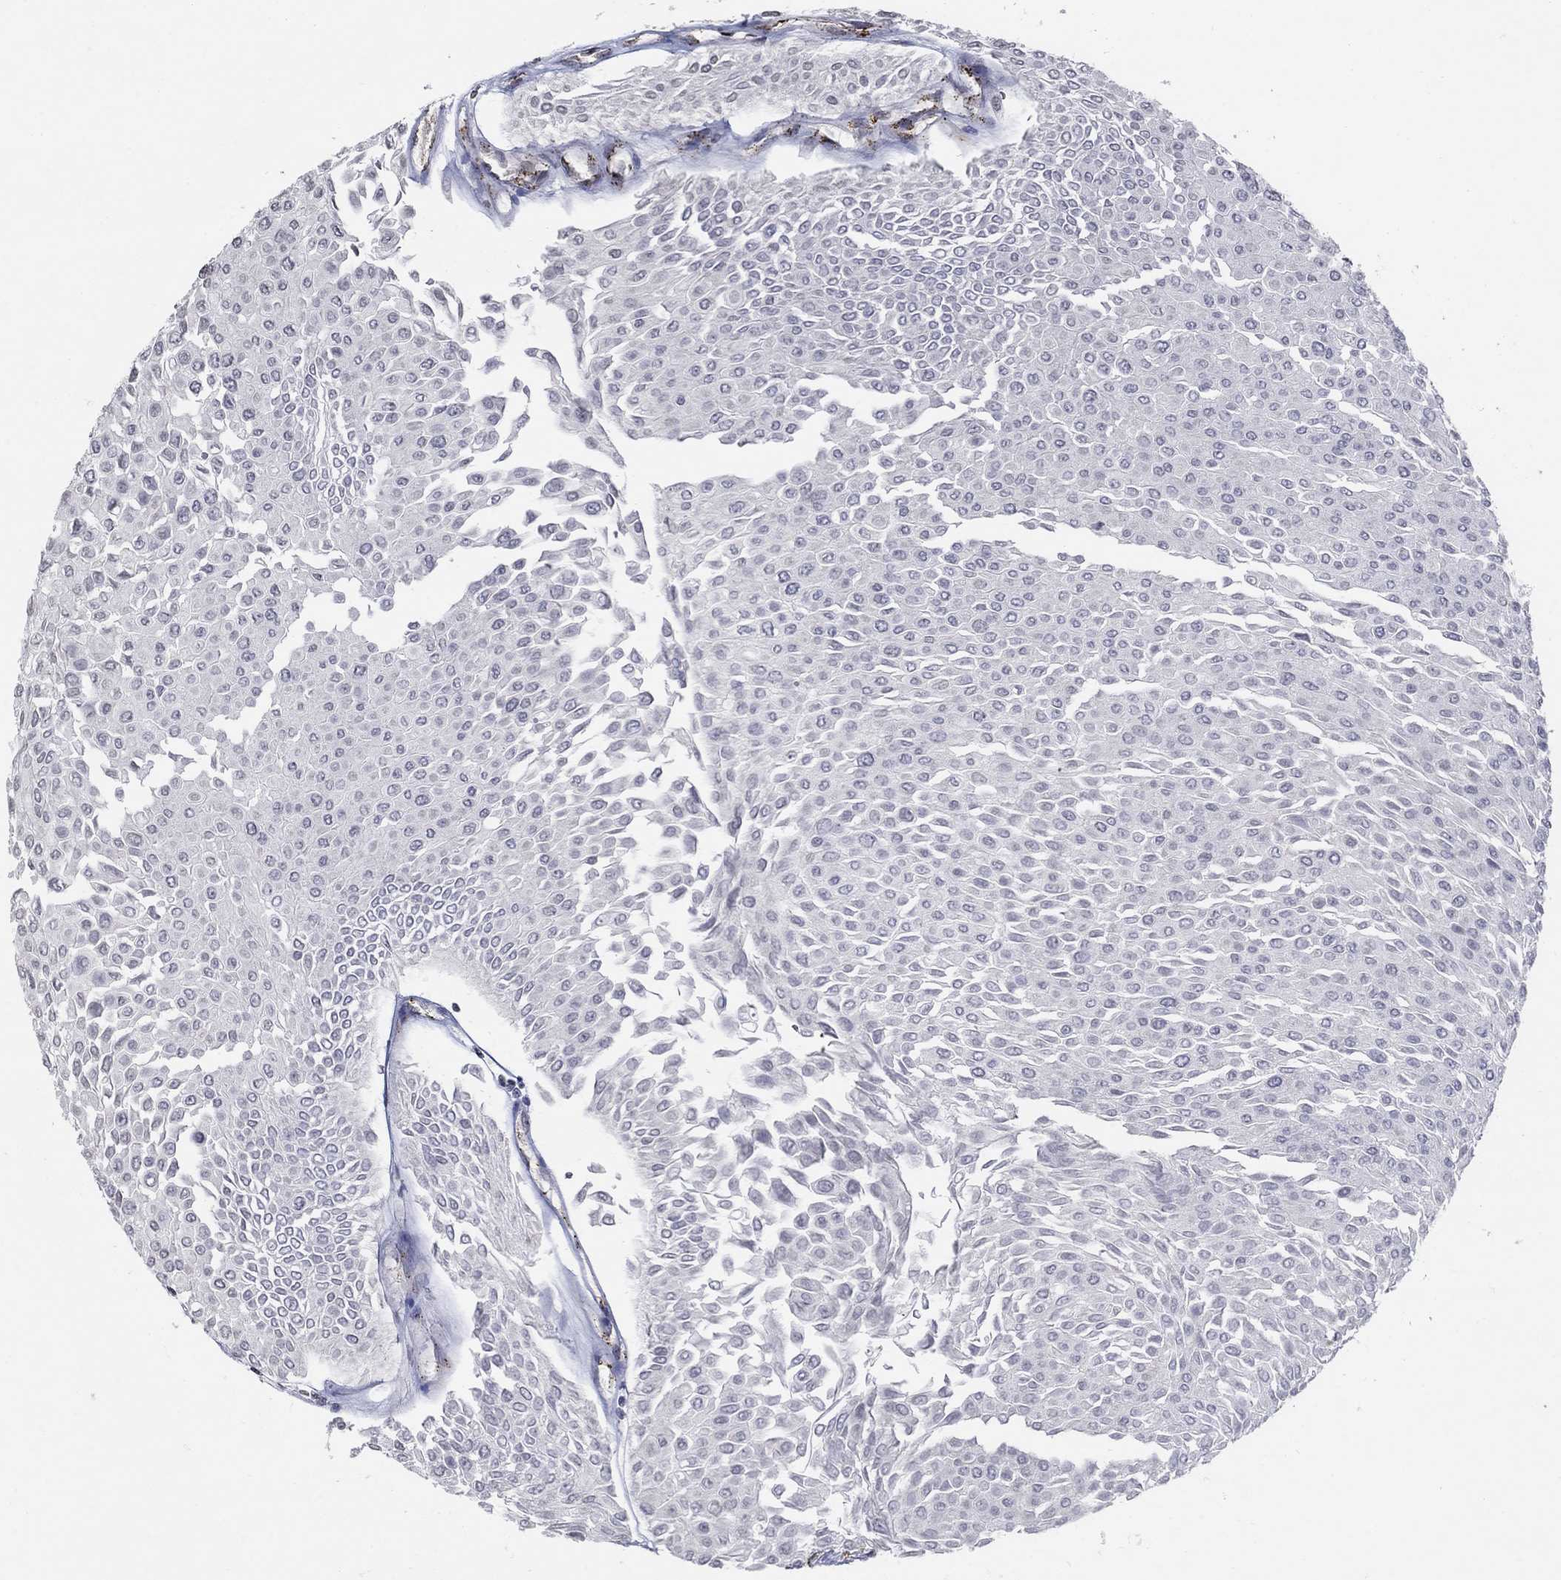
{"staining": {"intensity": "negative", "quantity": "none", "location": "none"}, "tissue": "urothelial cancer", "cell_type": "Tumor cells", "image_type": "cancer", "snomed": [{"axis": "morphology", "description": "Urothelial carcinoma, Low grade"}, {"axis": "topography", "description": "Urinary bladder"}], "caption": "IHC of human low-grade urothelial carcinoma reveals no expression in tumor cells.", "gene": "TINAG", "patient": {"sex": "male", "age": 67}}